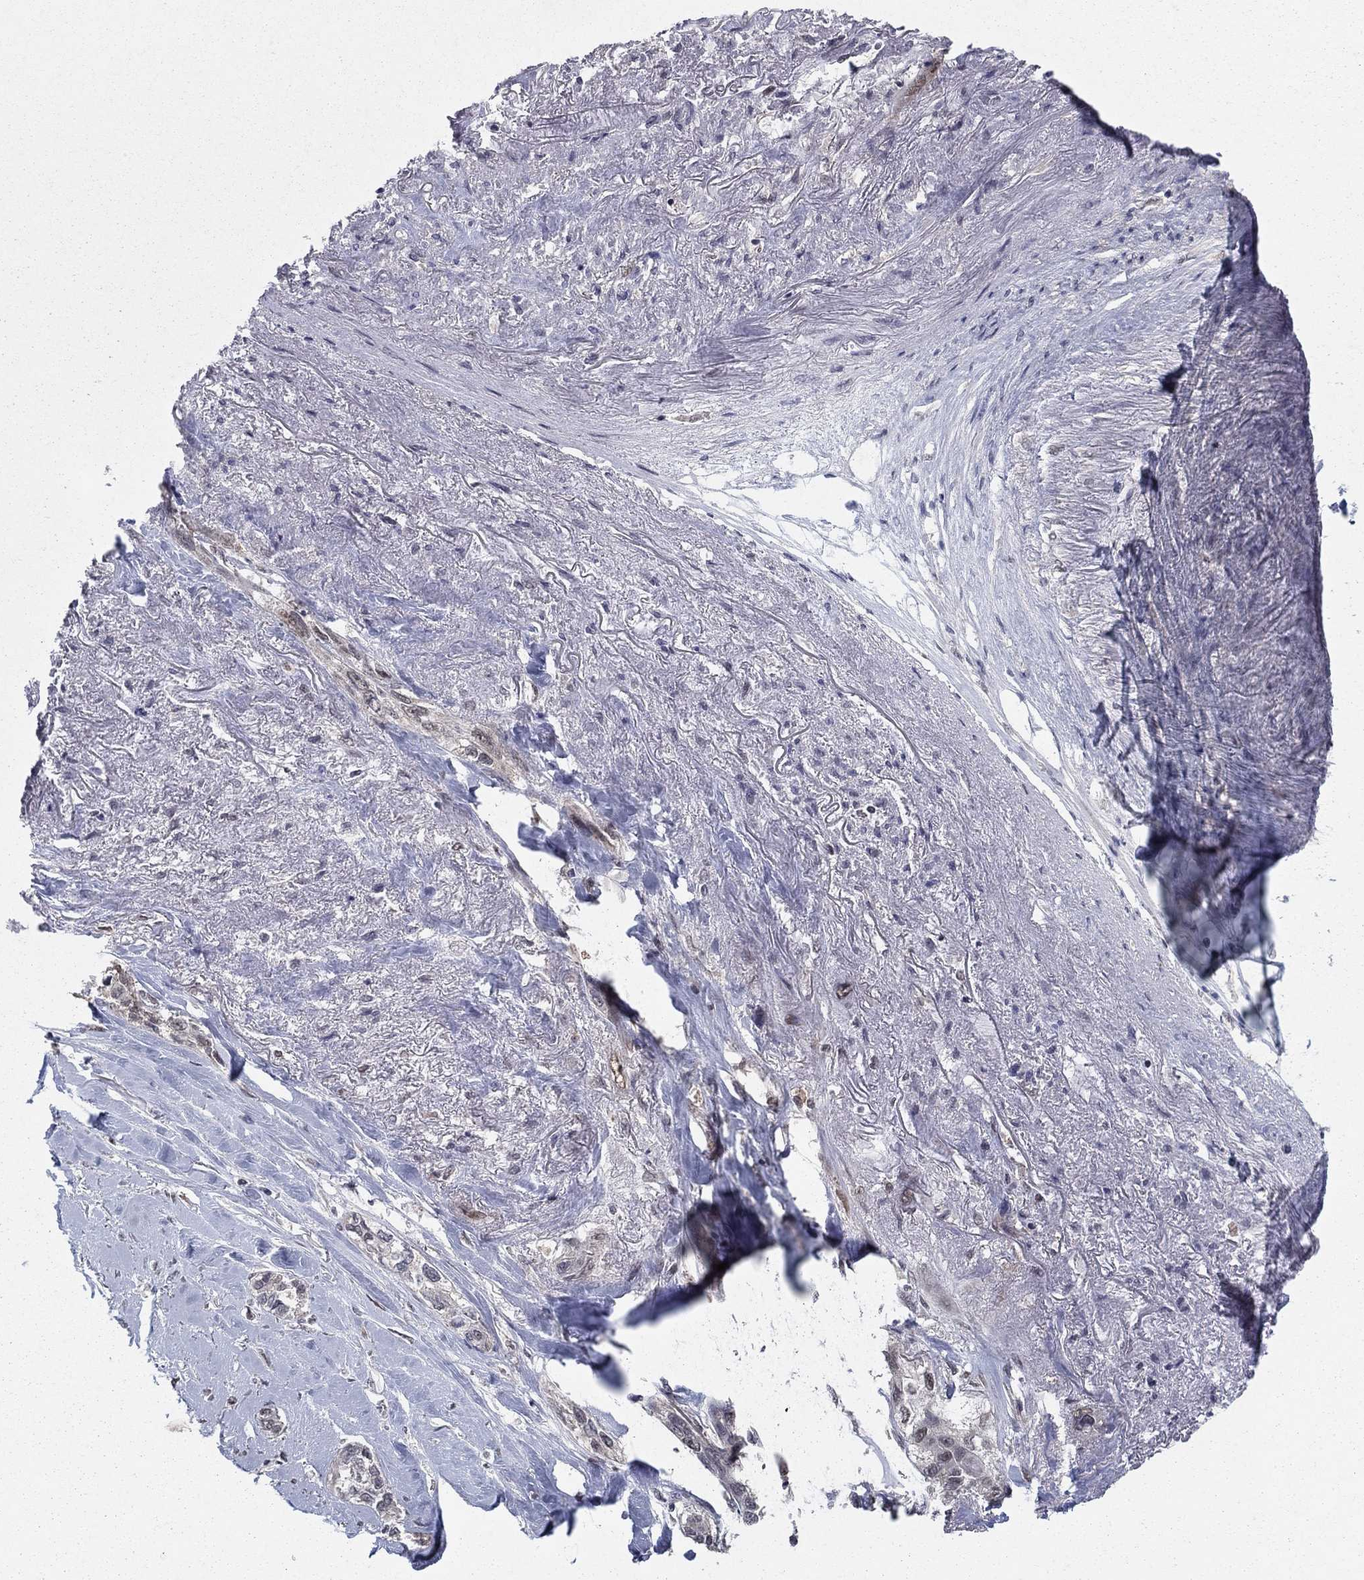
{"staining": {"intensity": "negative", "quantity": "none", "location": "none"}, "tissue": "lung cancer", "cell_type": "Tumor cells", "image_type": "cancer", "snomed": [{"axis": "morphology", "description": "Squamous cell carcinoma, NOS"}, {"axis": "topography", "description": "Lung"}], "caption": "This micrograph is of lung squamous cell carcinoma stained with IHC to label a protein in brown with the nuclei are counter-stained blue. There is no staining in tumor cells. Nuclei are stained in blue.", "gene": "PSMC1", "patient": {"sex": "female", "age": 70}}